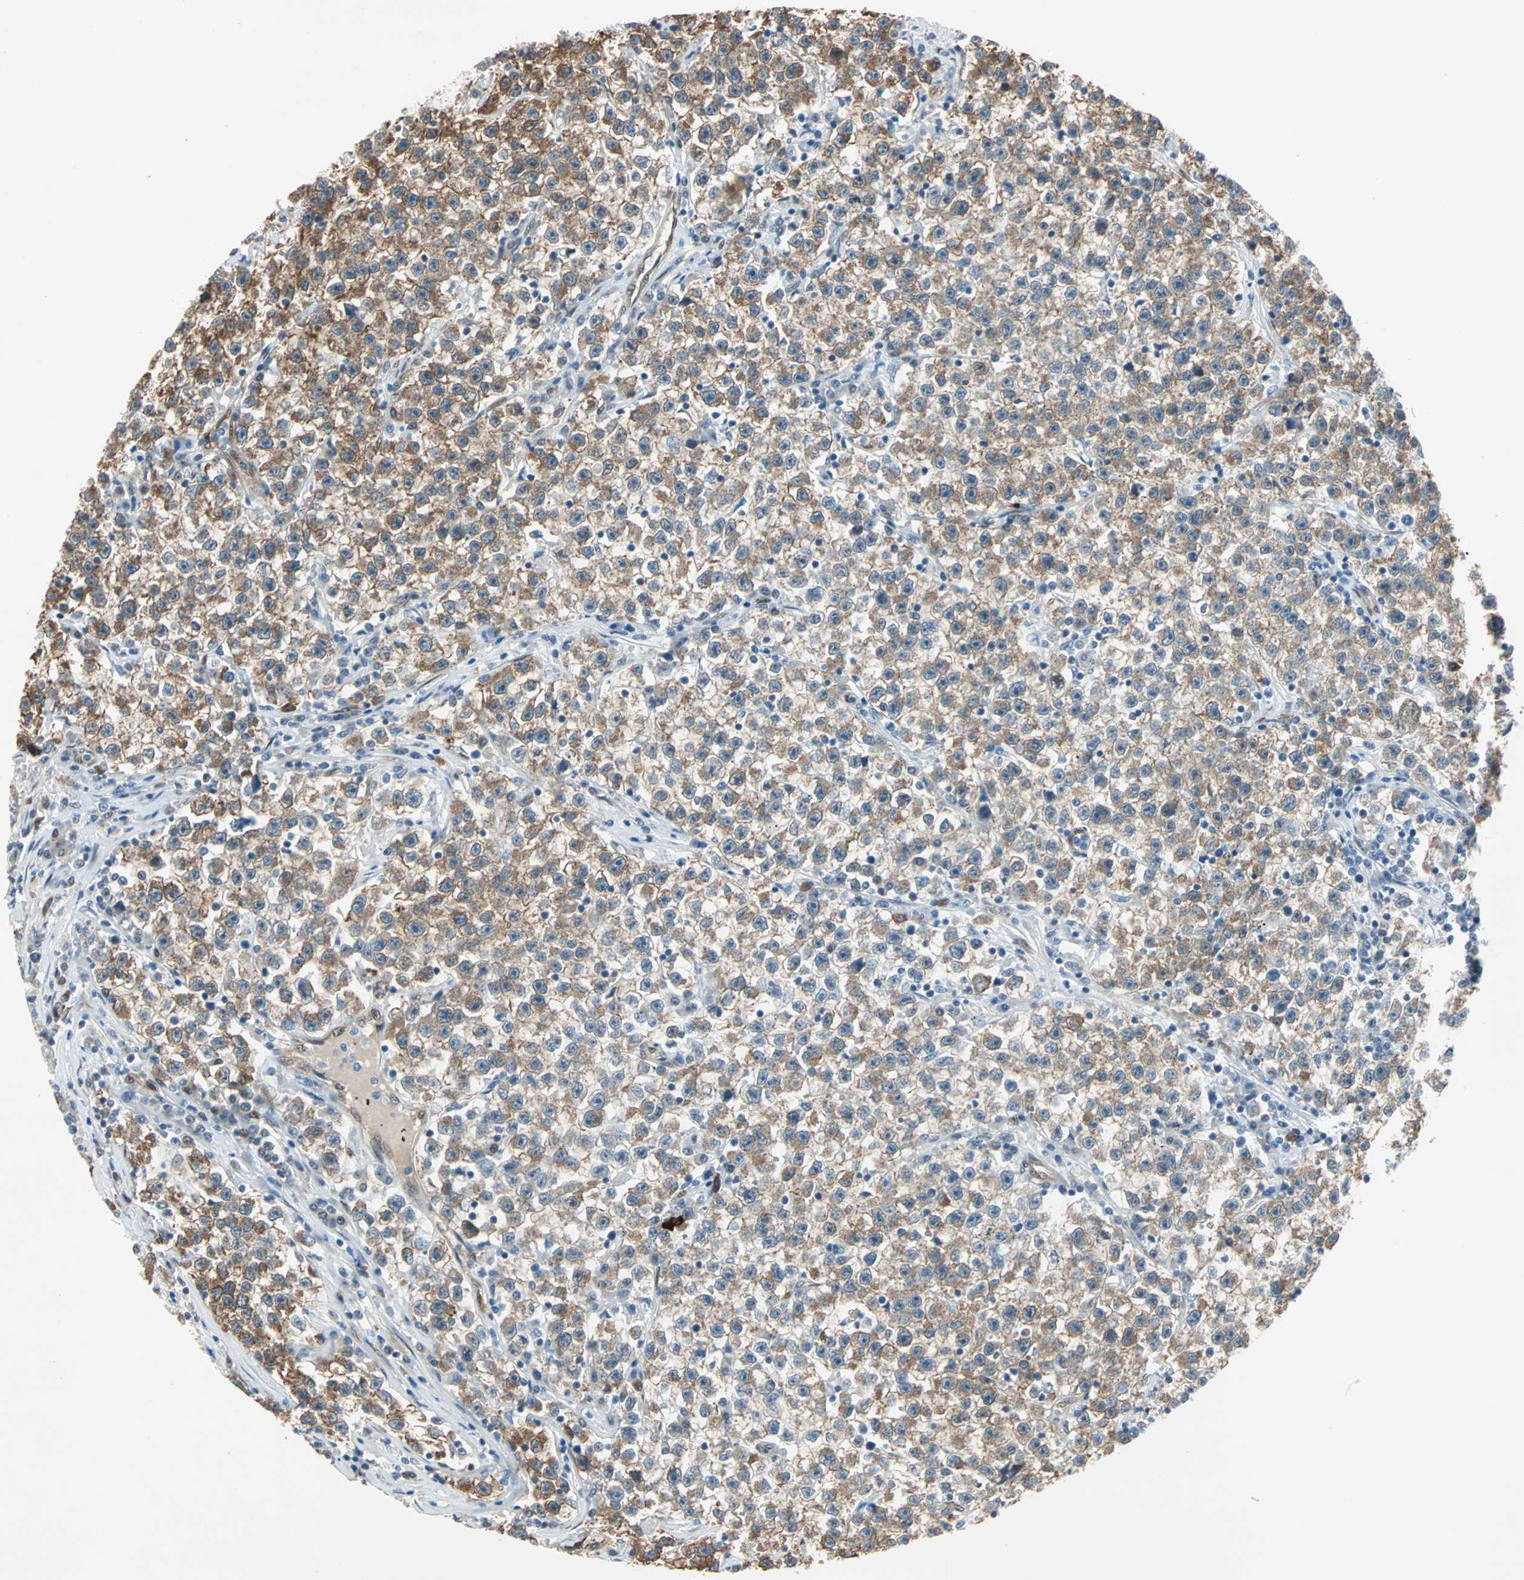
{"staining": {"intensity": "moderate", "quantity": ">75%", "location": "cytoplasmic/membranous"}, "tissue": "testis cancer", "cell_type": "Tumor cells", "image_type": "cancer", "snomed": [{"axis": "morphology", "description": "Seminoma, NOS"}, {"axis": "topography", "description": "Testis"}], "caption": "IHC micrograph of testis seminoma stained for a protein (brown), which shows medium levels of moderate cytoplasmic/membranous staining in about >75% of tumor cells.", "gene": "WWTR1", "patient": {"sex": "male", "age": 22}}